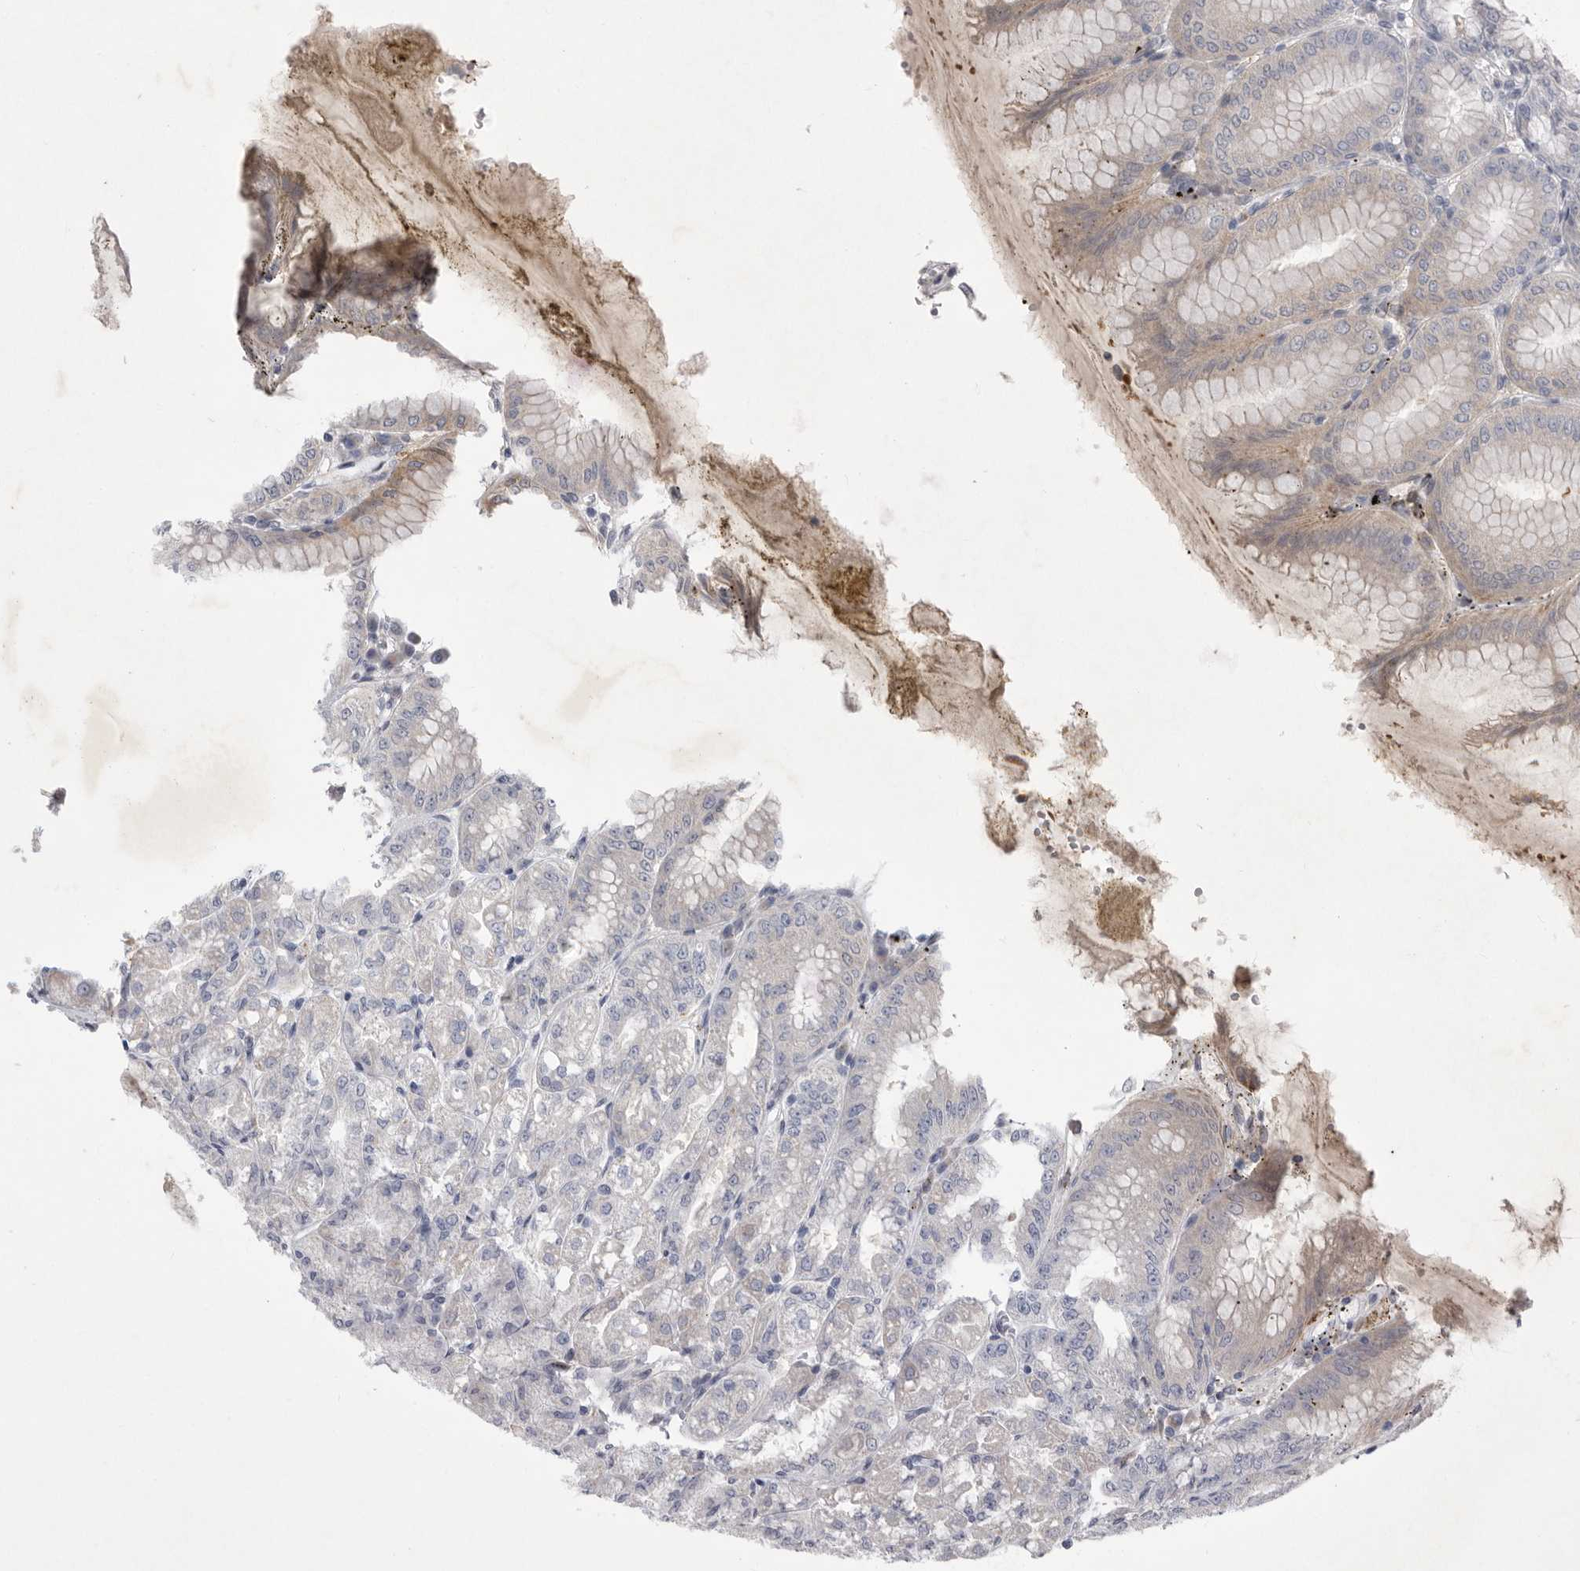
{"staining": {"intensity": "moderate", "quantity": "<25%", "location": "cytoplasmic/membranous"}, "tissue": "stomach", "cell_type": "Glandular cells", "image_type": "normal", "snomed": [{"axis": "morphology", "description": "Normal tissue, NOS"}, {"axis": "topography", "description": "Stomach, lower"}], "caption": "This is a photomicrograph of IHC staining of unremarkable stomach, which shows moderate staining in the cytoplasmic/membranous of glandular cells.", "gene": "SIGLEC10", "patient": {"sex": "male", "age": 71}}